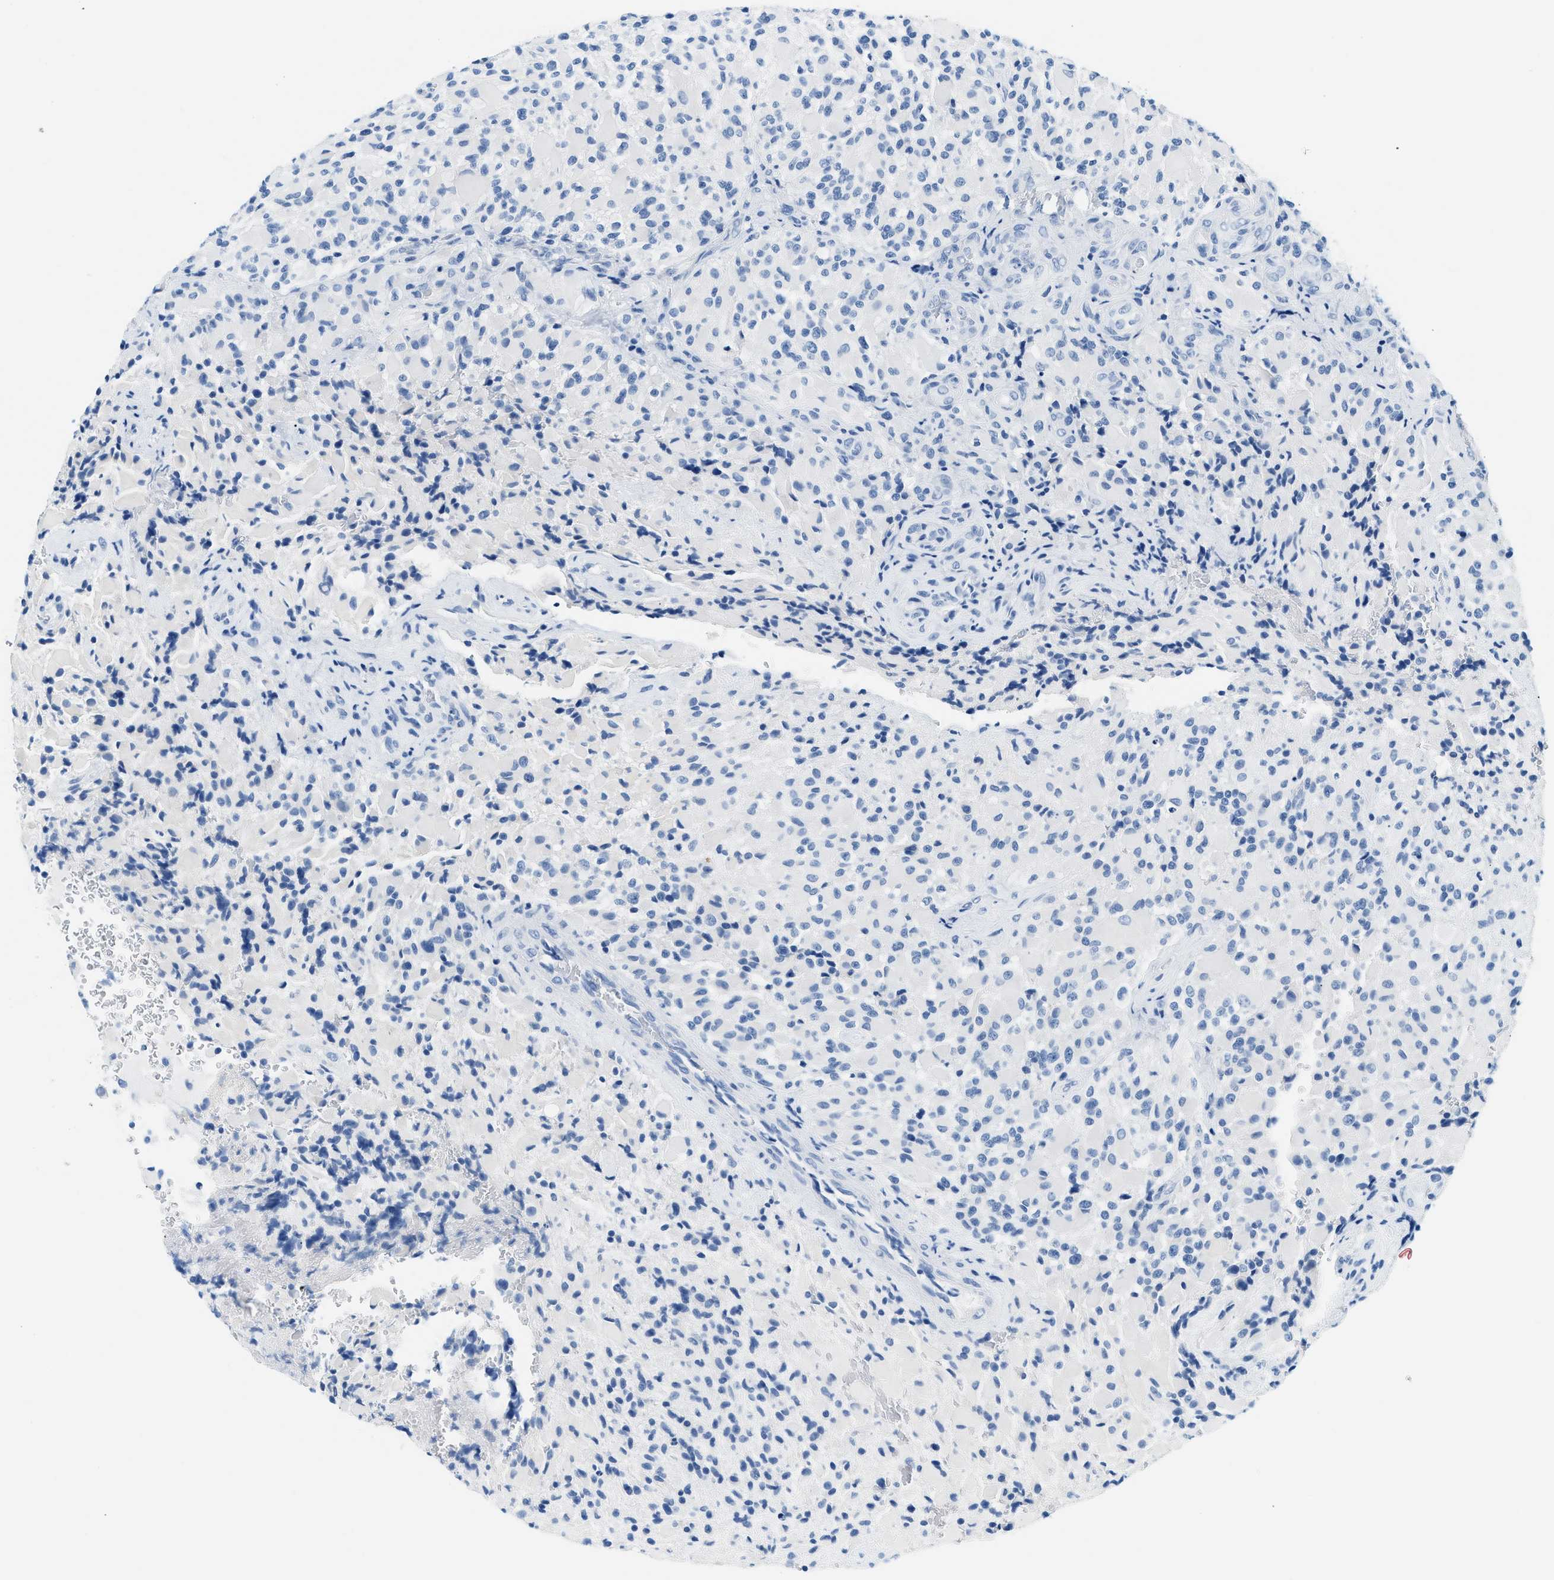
{"staining": {"intensity": "negative", "quantity": "none", "location": "none"}, "tissue": "glioma", "cell_type": "Tumor cells", "image_type": "cancer", "snomed": [{"axis": "morphology", "description": "Glioma, malignant, High grade"}, {"axis": "topography", "description": "Brain"}], "caption": "Immunohistochemical staining of glioma exhibits no significant expression in tumor cells.", "gene": "STXBP2", "patient": {"sex": "male", "age": 71}}